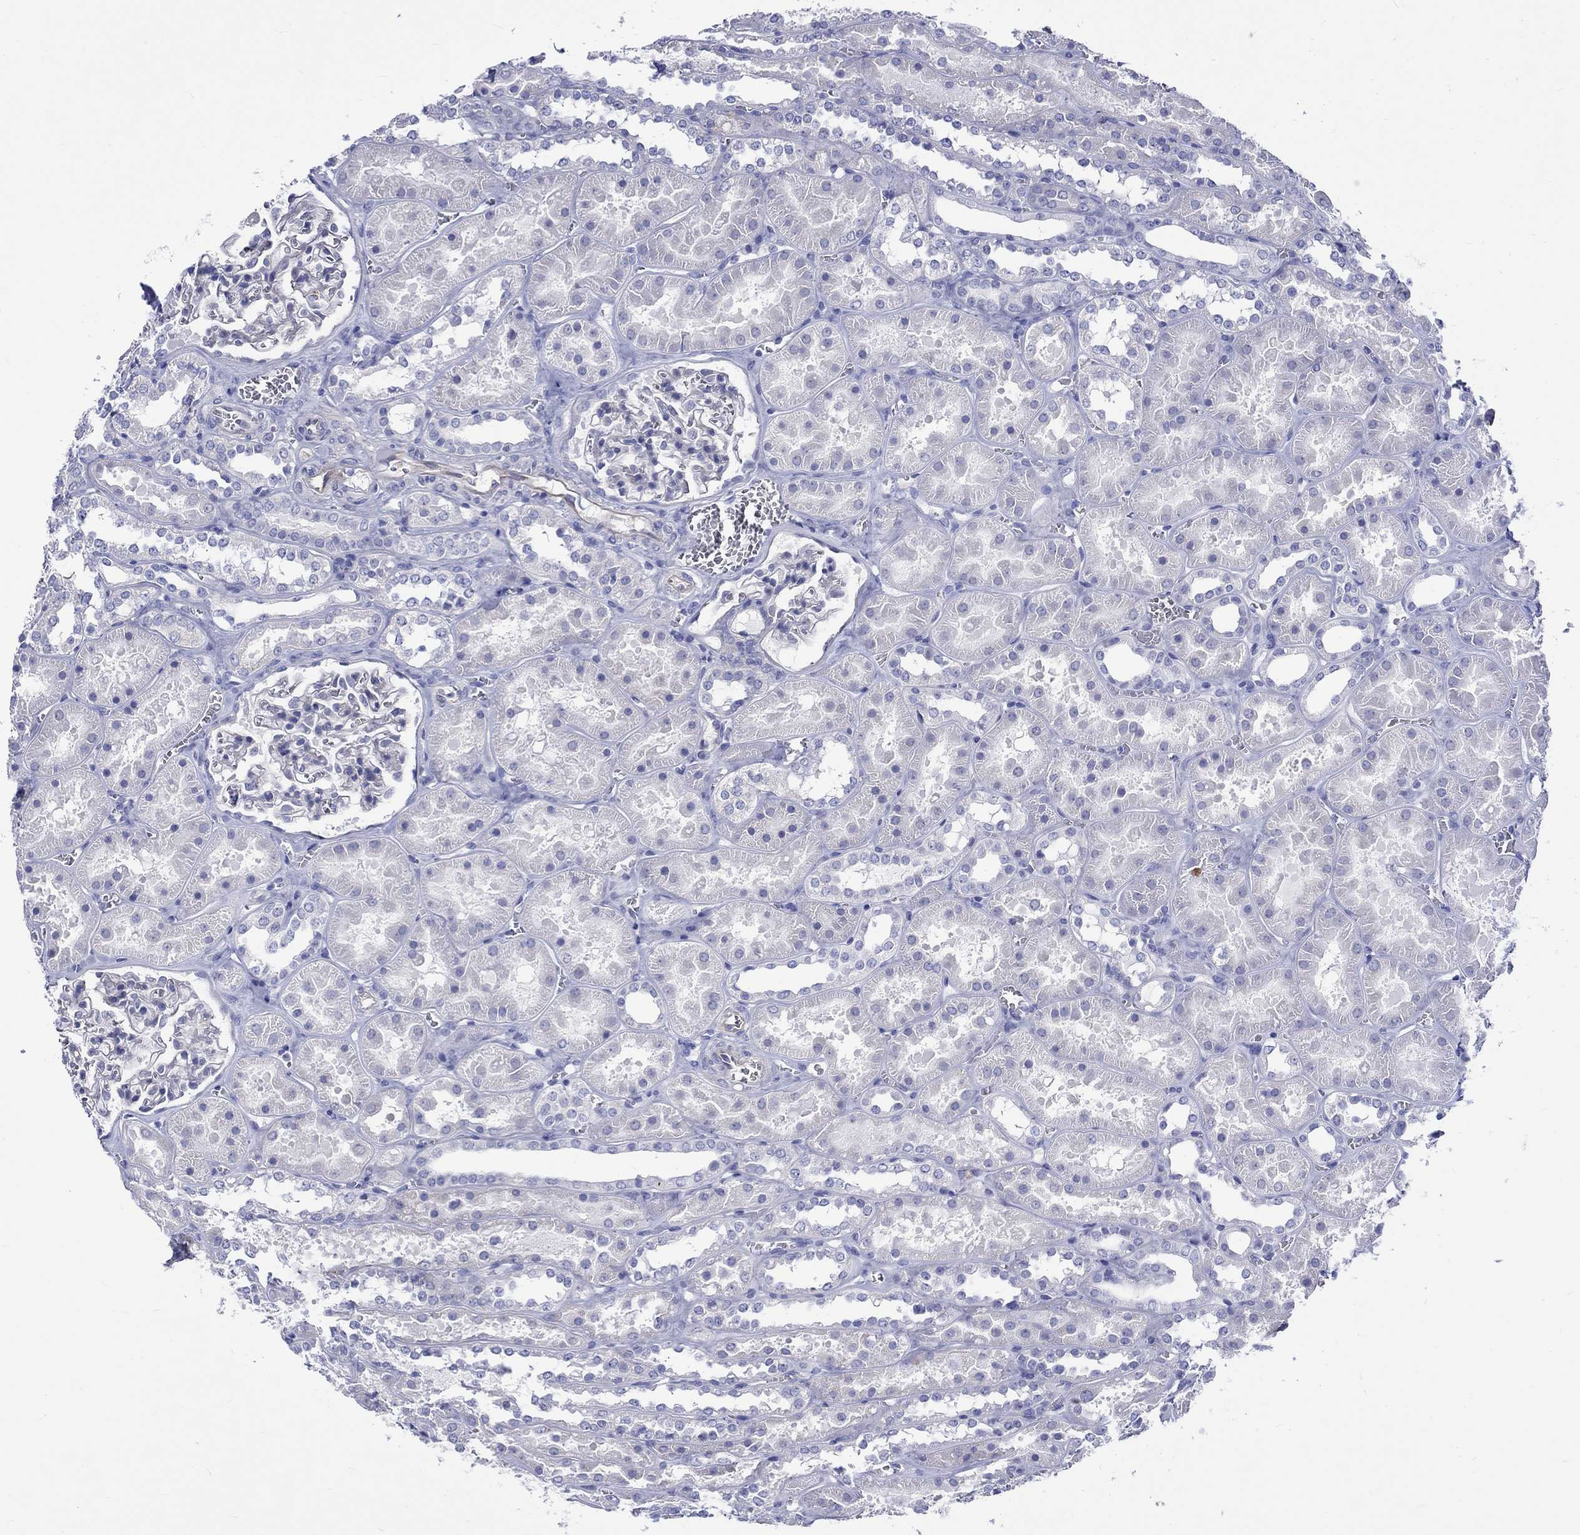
{"staining": {"intensity": "negative", "quantity": "none", "location": "none"}, "tissue": "kidney", "cell_type": "Cells in glomeruli", "image_type": "normal", "snomed": [{"axis": "morphology", "description": "Normal tissue, NOS"}, {"axis": "topography", "description": "Kidney"}], "caption": "Immunohistochemistry histopathology image of benign human kidney stained for a protein (brown), which exhibits no positivity in cells in glomeruli.", "gene": "SH2D7", "patient": {"sex": "female", "age": 41}}